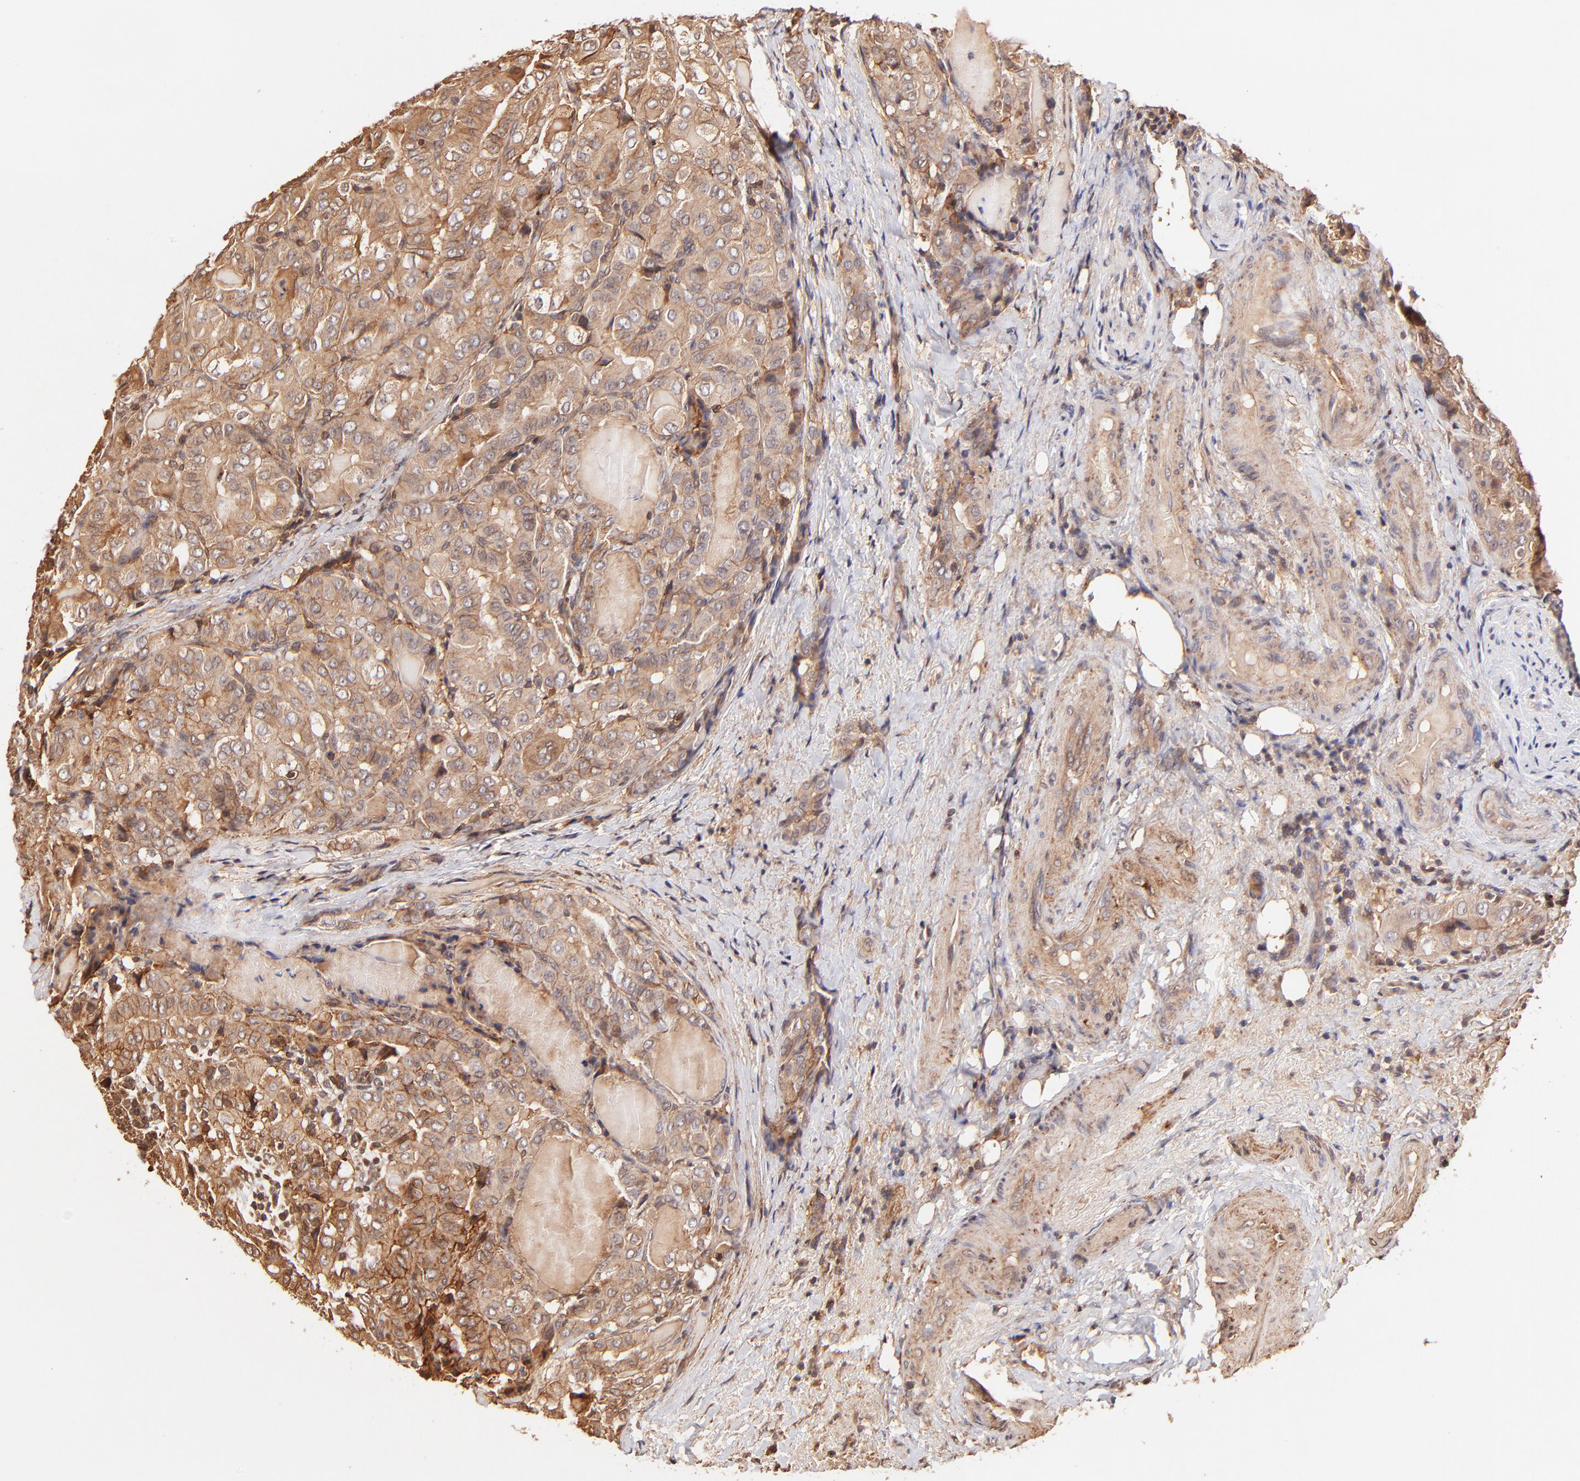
{"staining": {"intensity": "moderate", "quantity": ">75%", "location": "cytoplasmic/membranous"}, "tissue": "thyroid cancer", "cell_type": "Tumor cells", "image_type": "cancer", "snomed": [{"axis": "morphology", "description": "Papillary adenocarcinoma, NOS"}, {"axis": "topography", "description": "Thyroid gland"}], "caption": "Immunohistochemistry (IHC) micrograph of thyroid cancer stained for a protein (brown), which demonstrates medium levels of moderate cytoplasmic/membranous staining in about >75% of tumor cells.", "gene": "ITGB1", "patient": {"sex": "female", "age": 71}}